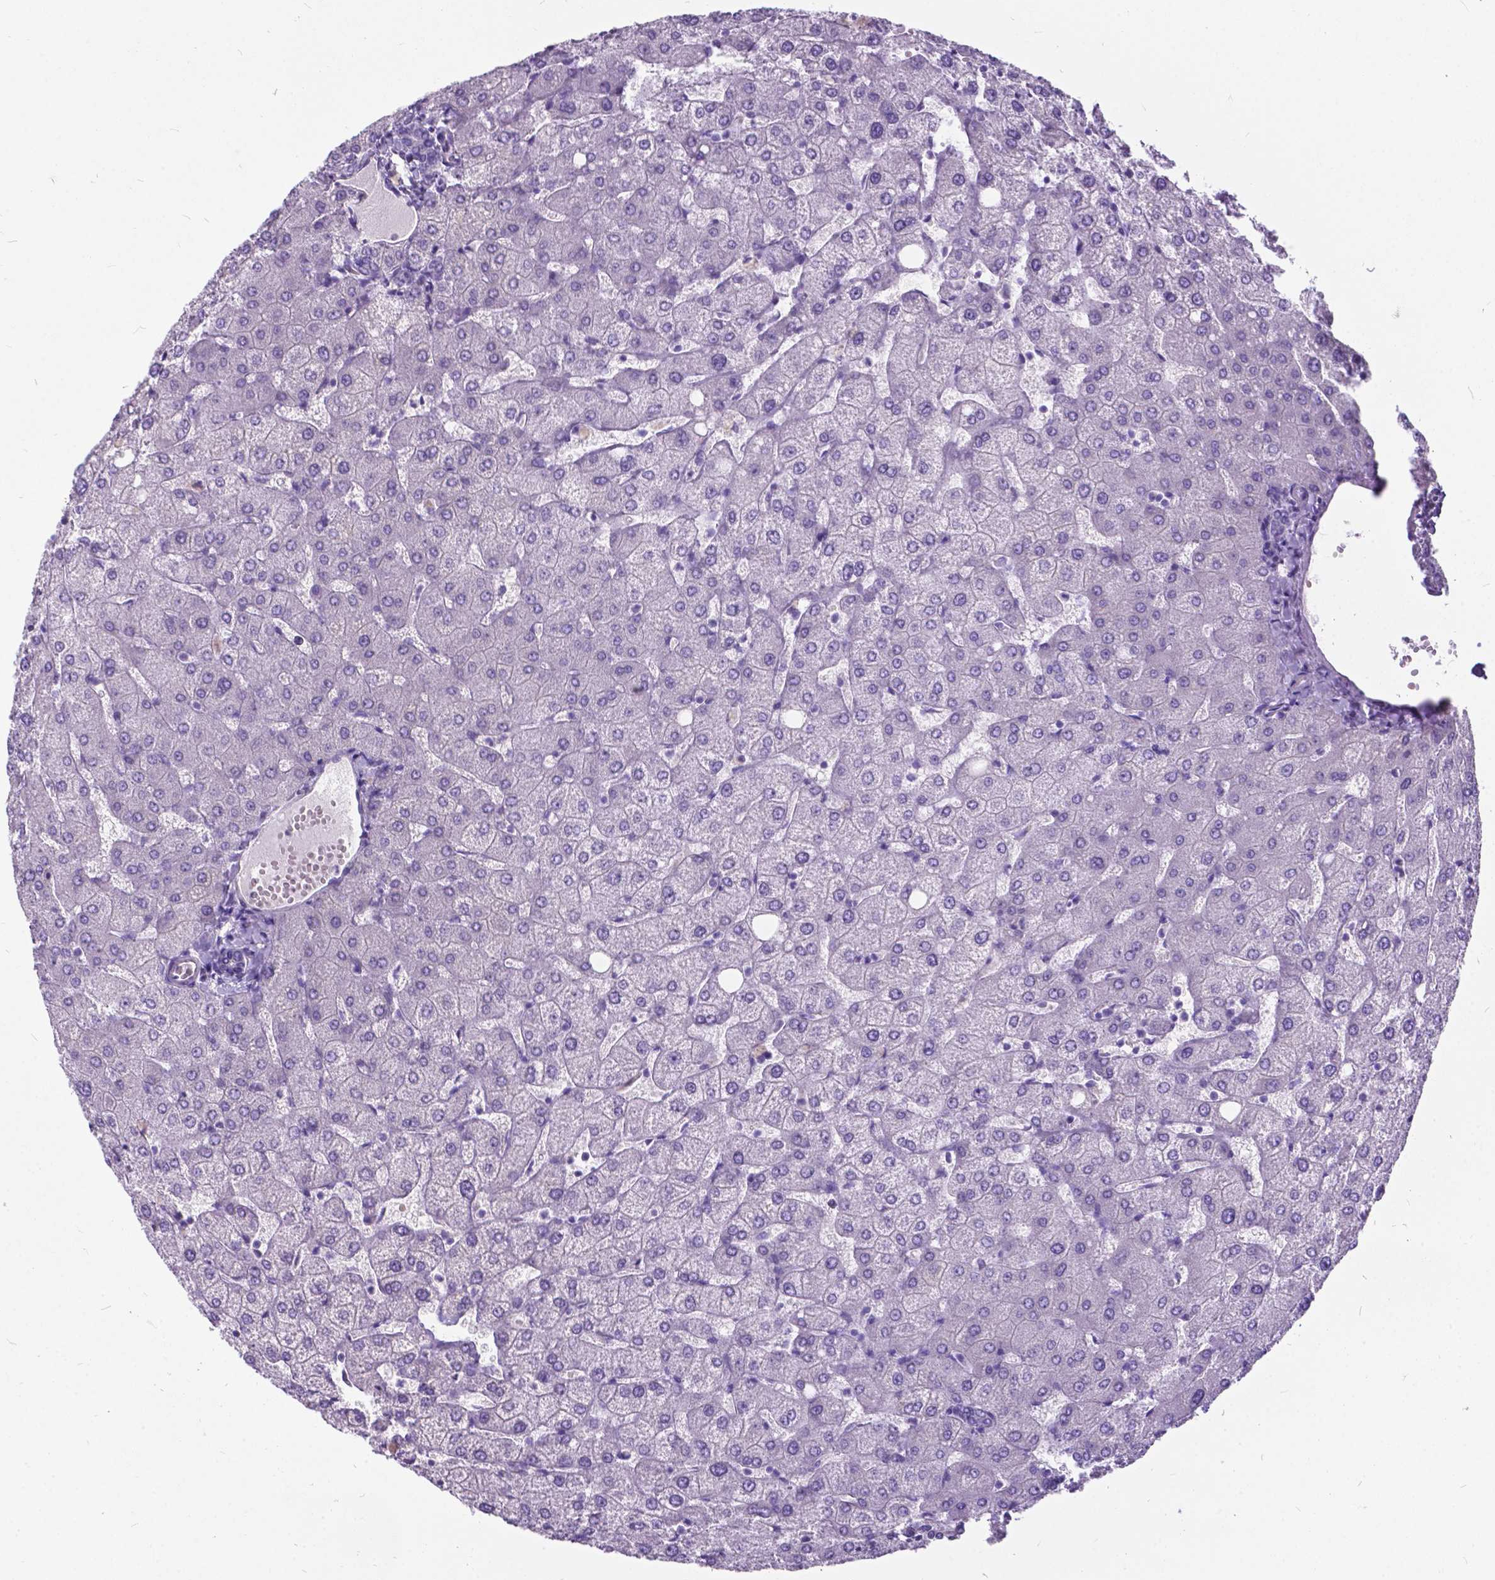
{"staining": {"intensity": "negative", "quantity": "none", "location": "none"}, "tissue": "liver", "cell_type": "Cholangiocytes", "image_type": "normal", "snomed": [{"axis": "morphology", "description": "Normal tissue, NOS"}, {"axis": "topography", "description": "Liver"}], "caption": "This is an IHC histopathology image of normal liver. There is no positivity in cholangiocytes.", "gene": "BSND", "patient": {"sex": "female", "age": 54}}